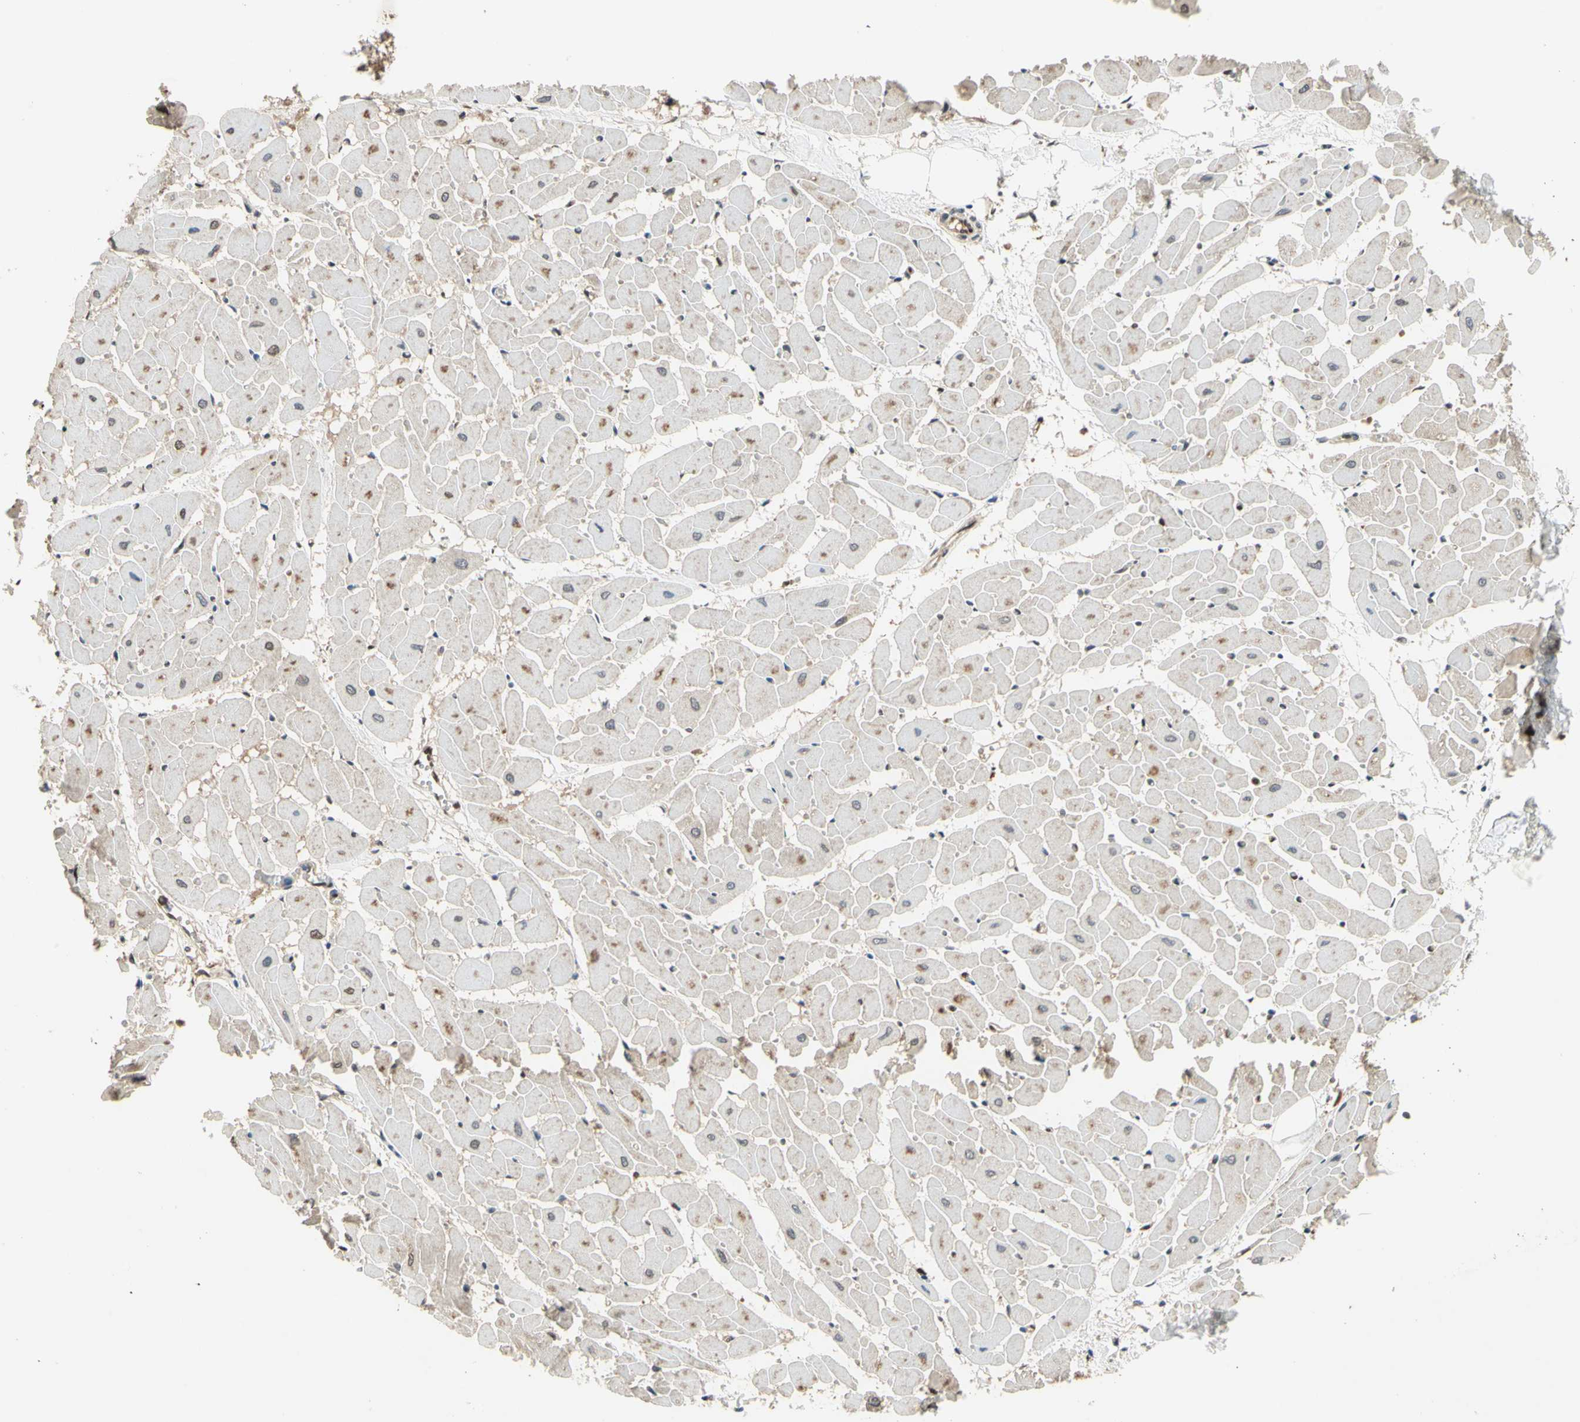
{"staining": {"intensity": "weak", "quantity": "25%-75%", "location": "nuclear"}, "tissue": "heart muscle", "cell_type": "Cardiomyocytes", "image_type": "normal", "snomed": [{"axis": "morphology", "description": "Normal tissue, NOS"}, {"axis": "topography", "description": "Heart"}], "caption": "Immunohistochemistry of unremarkable human heart muscle reveals low levels of weak nuclear positivity in about 25%-75% of cardiomyocytes. (DAB (3,3'-diaminobenzidine) IHC, brown staining for protein, blue staining for nuclei).", "gene": "GSR", "patient": {"sex": "female", "age": 19}}